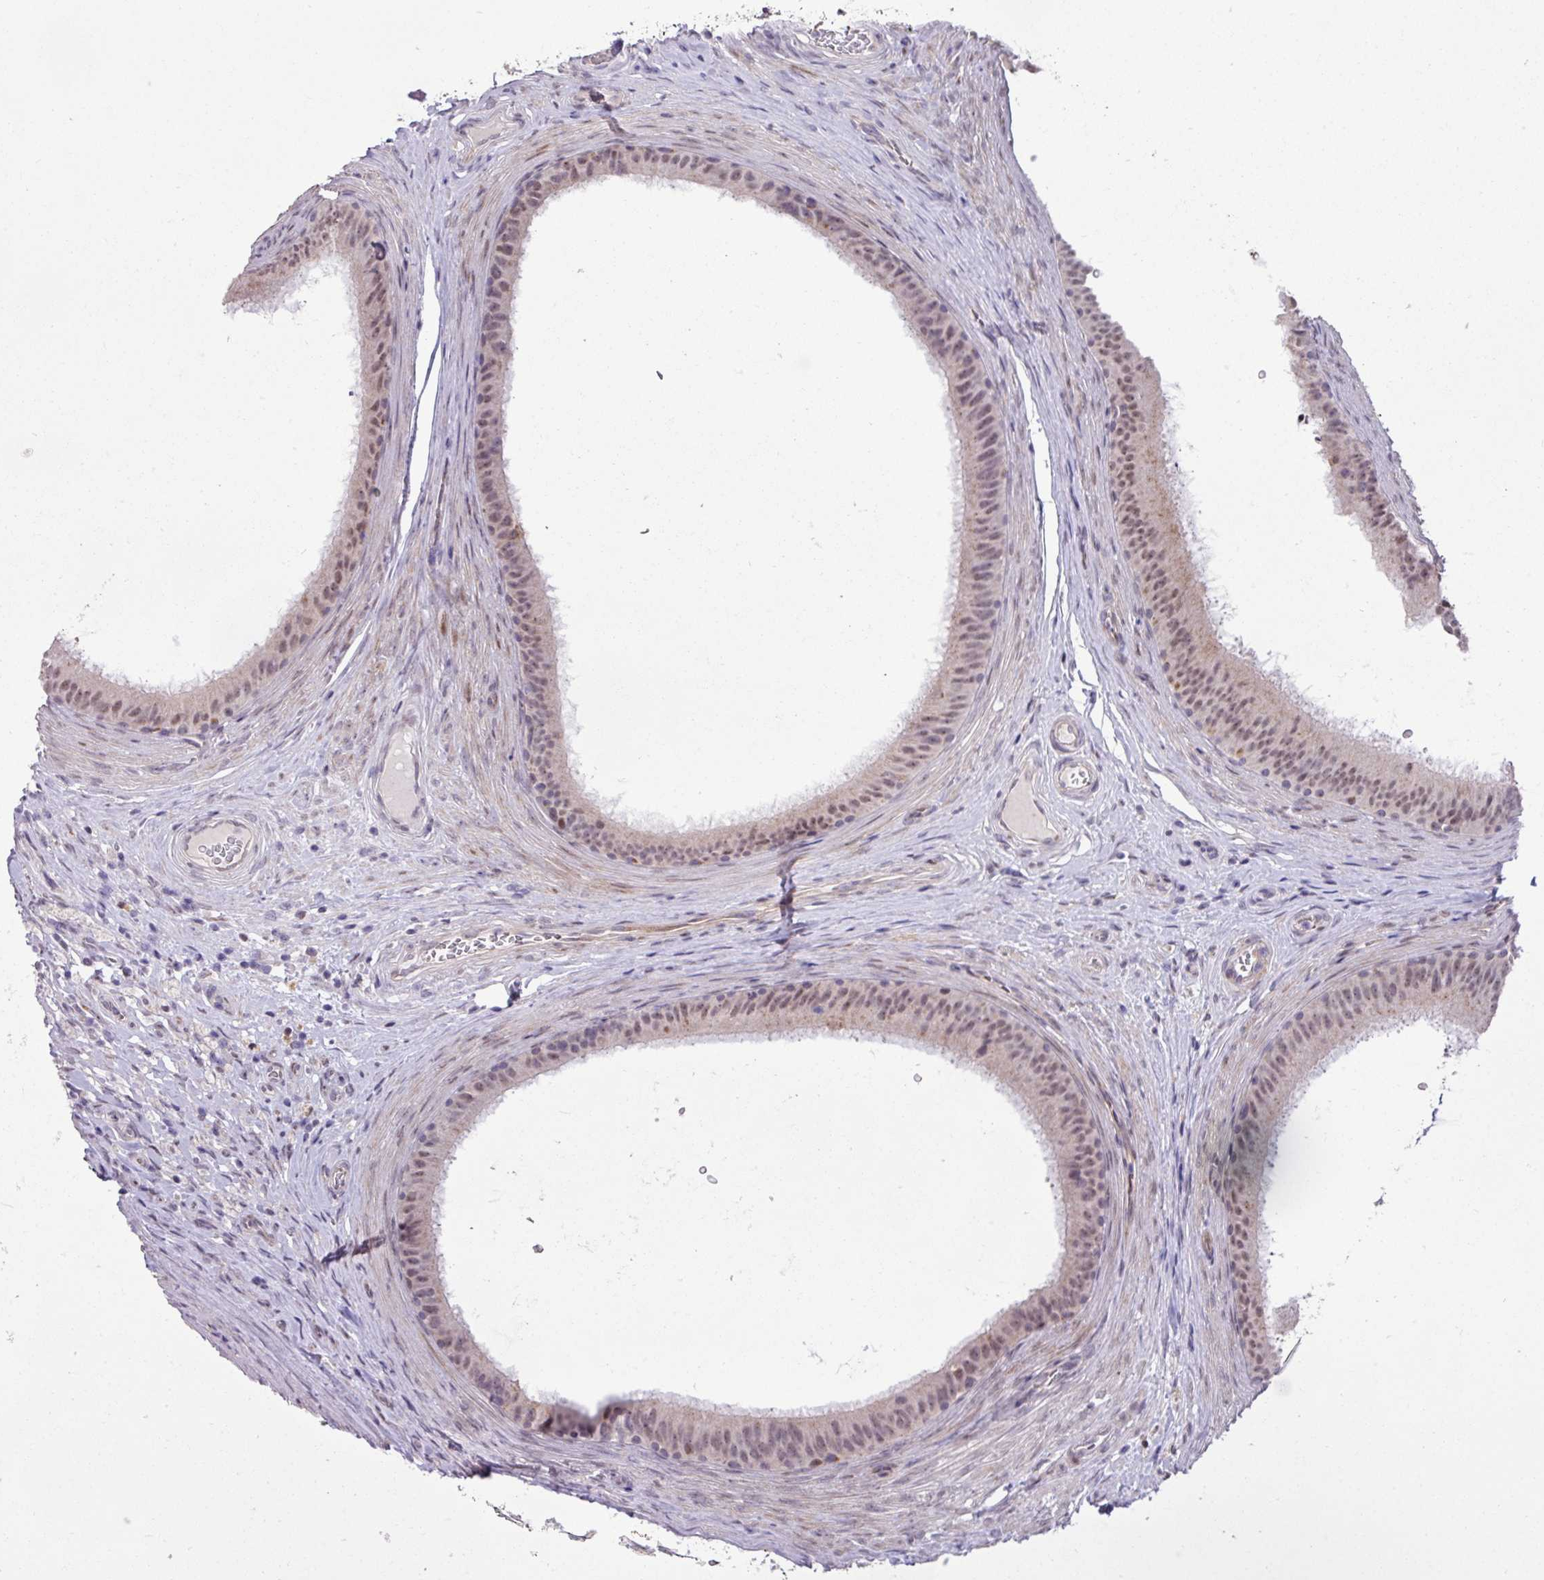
{"staining": {"intensity": "moderate", "quantity": "25%-75%", "location": "cytoplasmic/membranous,nuclear"}, "tissue": "epididymis", "cell_type": "Glandular cells", "image_type": "normal", "snomed": [{"axis": "morphology", "description": "Normal tissue, NOS"}, {"axis": "topography", "description": "Testis"}, {"axis": "topography", "description": "Epididymis"}], "caption": "Glandular cells display medium levels of moderate cytoplasmic/membranous,nuclear expression in approximately 25%-75% of cells in benign human epididymis.", "gene": "ZNF354A", "patient": {"sex": "male", "age": 41}}